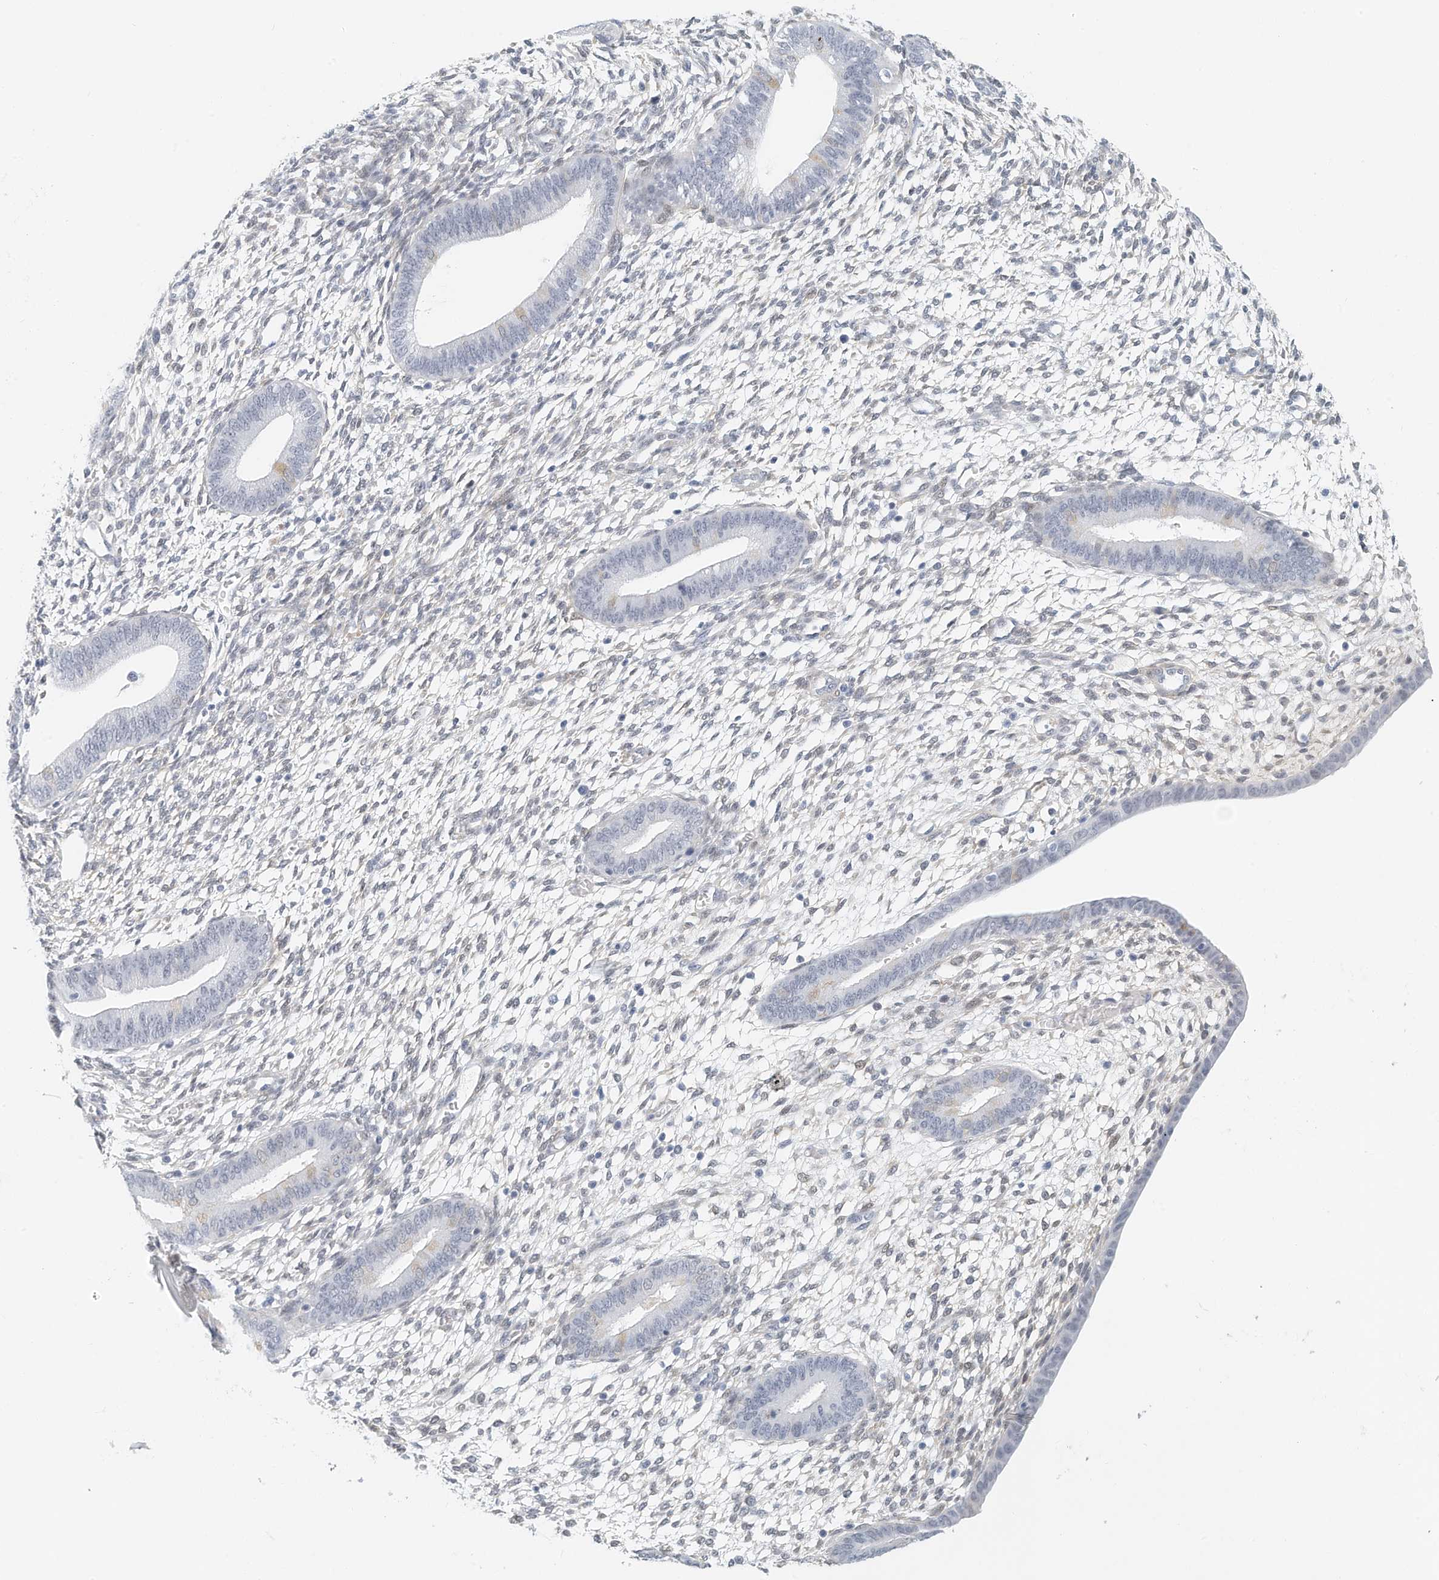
{"staining": {"intensity": "negative", "quantity": "none", "location": "none"}, "tissue": "endometrium", "cell_type": "Cells in endometrial stroma", "image_type": "normal", "snomed": [{"axis": "morphology", "description": "Normal tissue, NOS"}, {"axis": "topography", "description": "Endometrium"}], "caption": "Endometrium was stained to show a protein in brown. There is no significant expression in cells in endometrial stroma. The staining was performed using DAB to visualize the protein expression in brown, while the nuclei were stained in blue with hematoxylin (Magnification: 20x).", "gene": "ARHGAP28", "patient": {"sex": "female", "age": 46}}